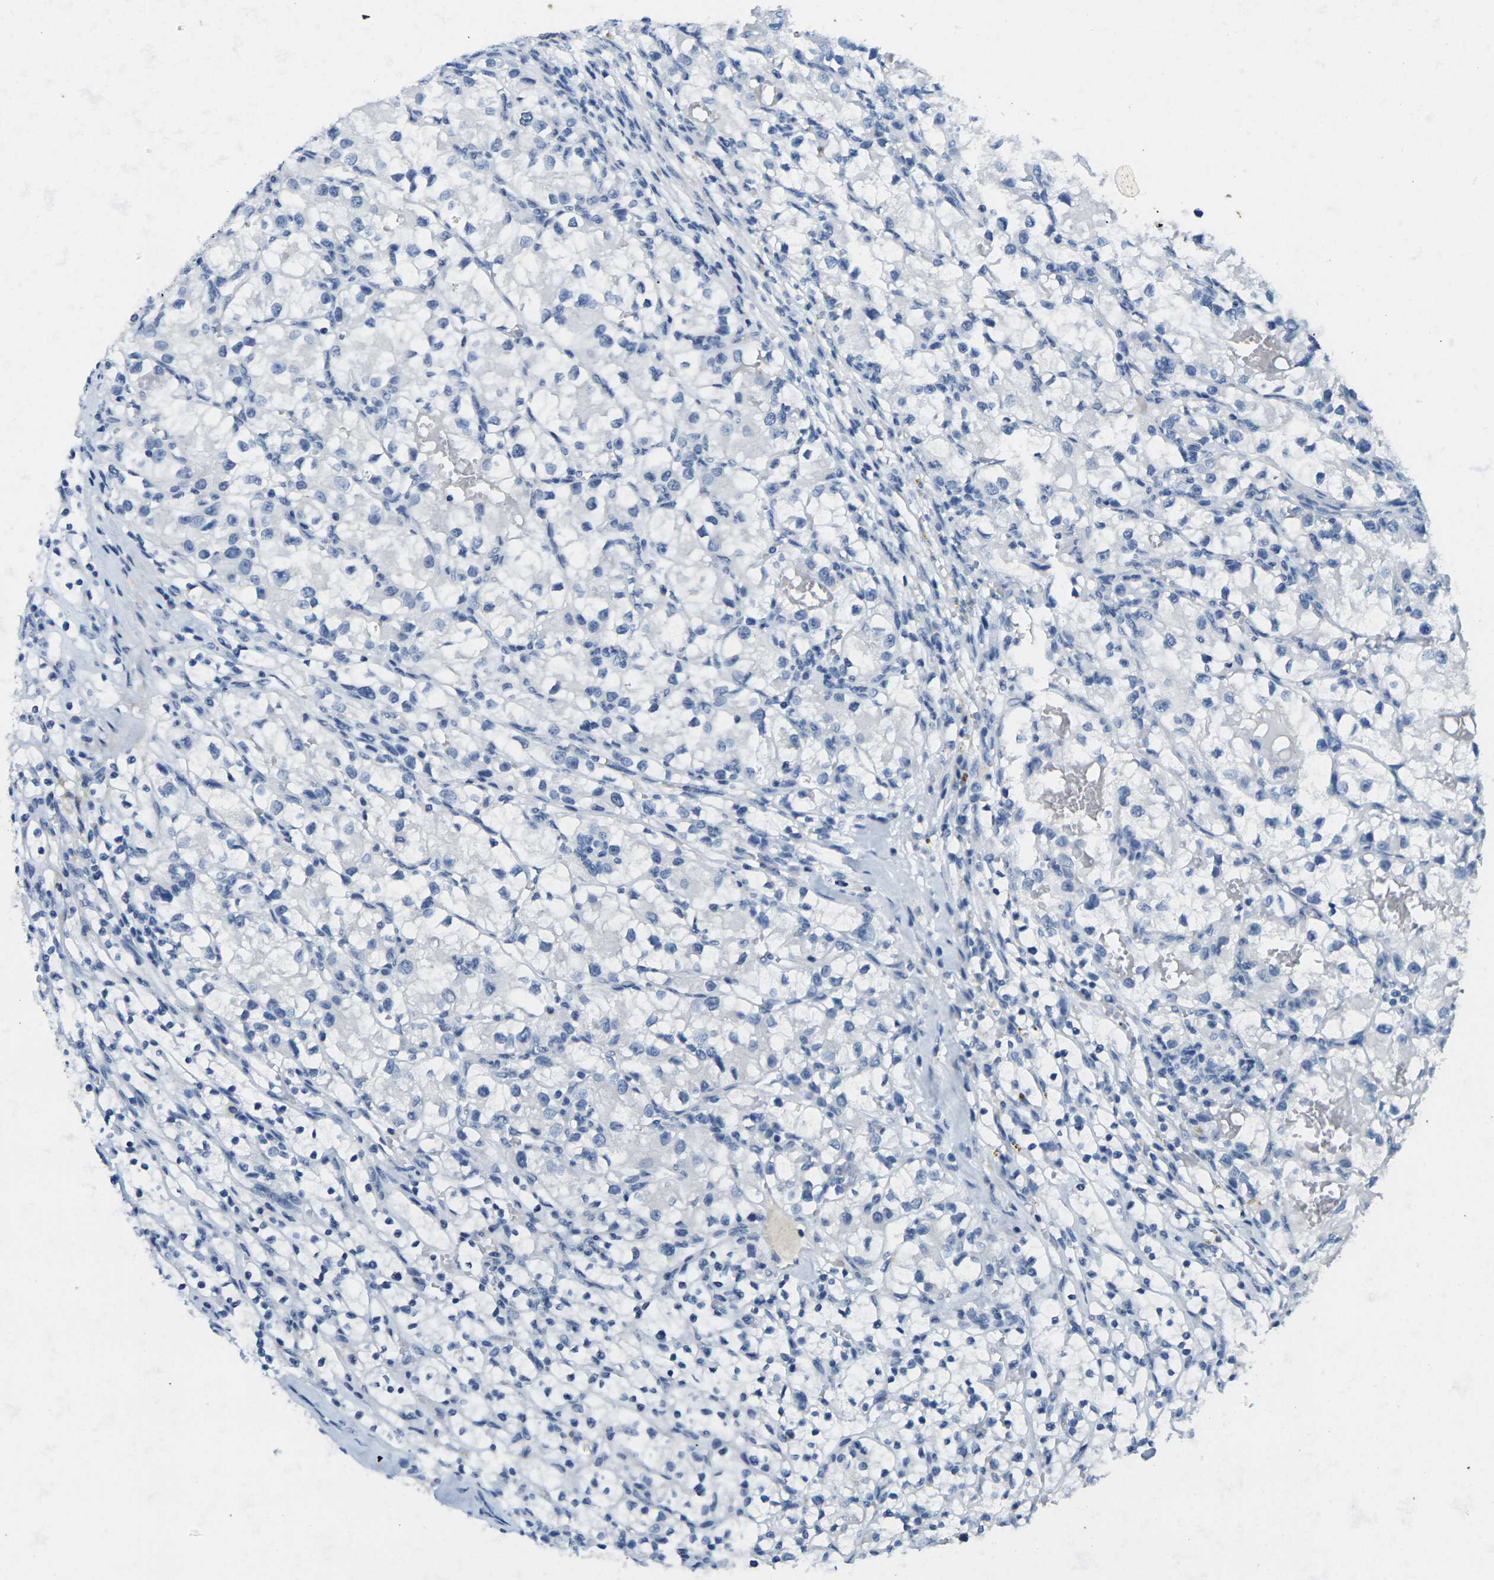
{"staining": {"intensity": "negative", "quantity": "none", "location": "none"}, "tissue": "renal cancer", "cell_type": "Tumor cells", "image_type": "cancer", "snomed": [{"axis": "morphology", "description": "Adenocarcinoma, NOS"}, {"axis": "topography", "description": "Kidney"}], "caption": "This image is of adenocarcinoma (renal) stained with immunohistochemistry (IHC) to label a protein in brown with the nuclei are counter-stained blue. There is no staining in tumor cells.", "gene": "FAM3D", "patient": {"sex": "female", "age": 57}}